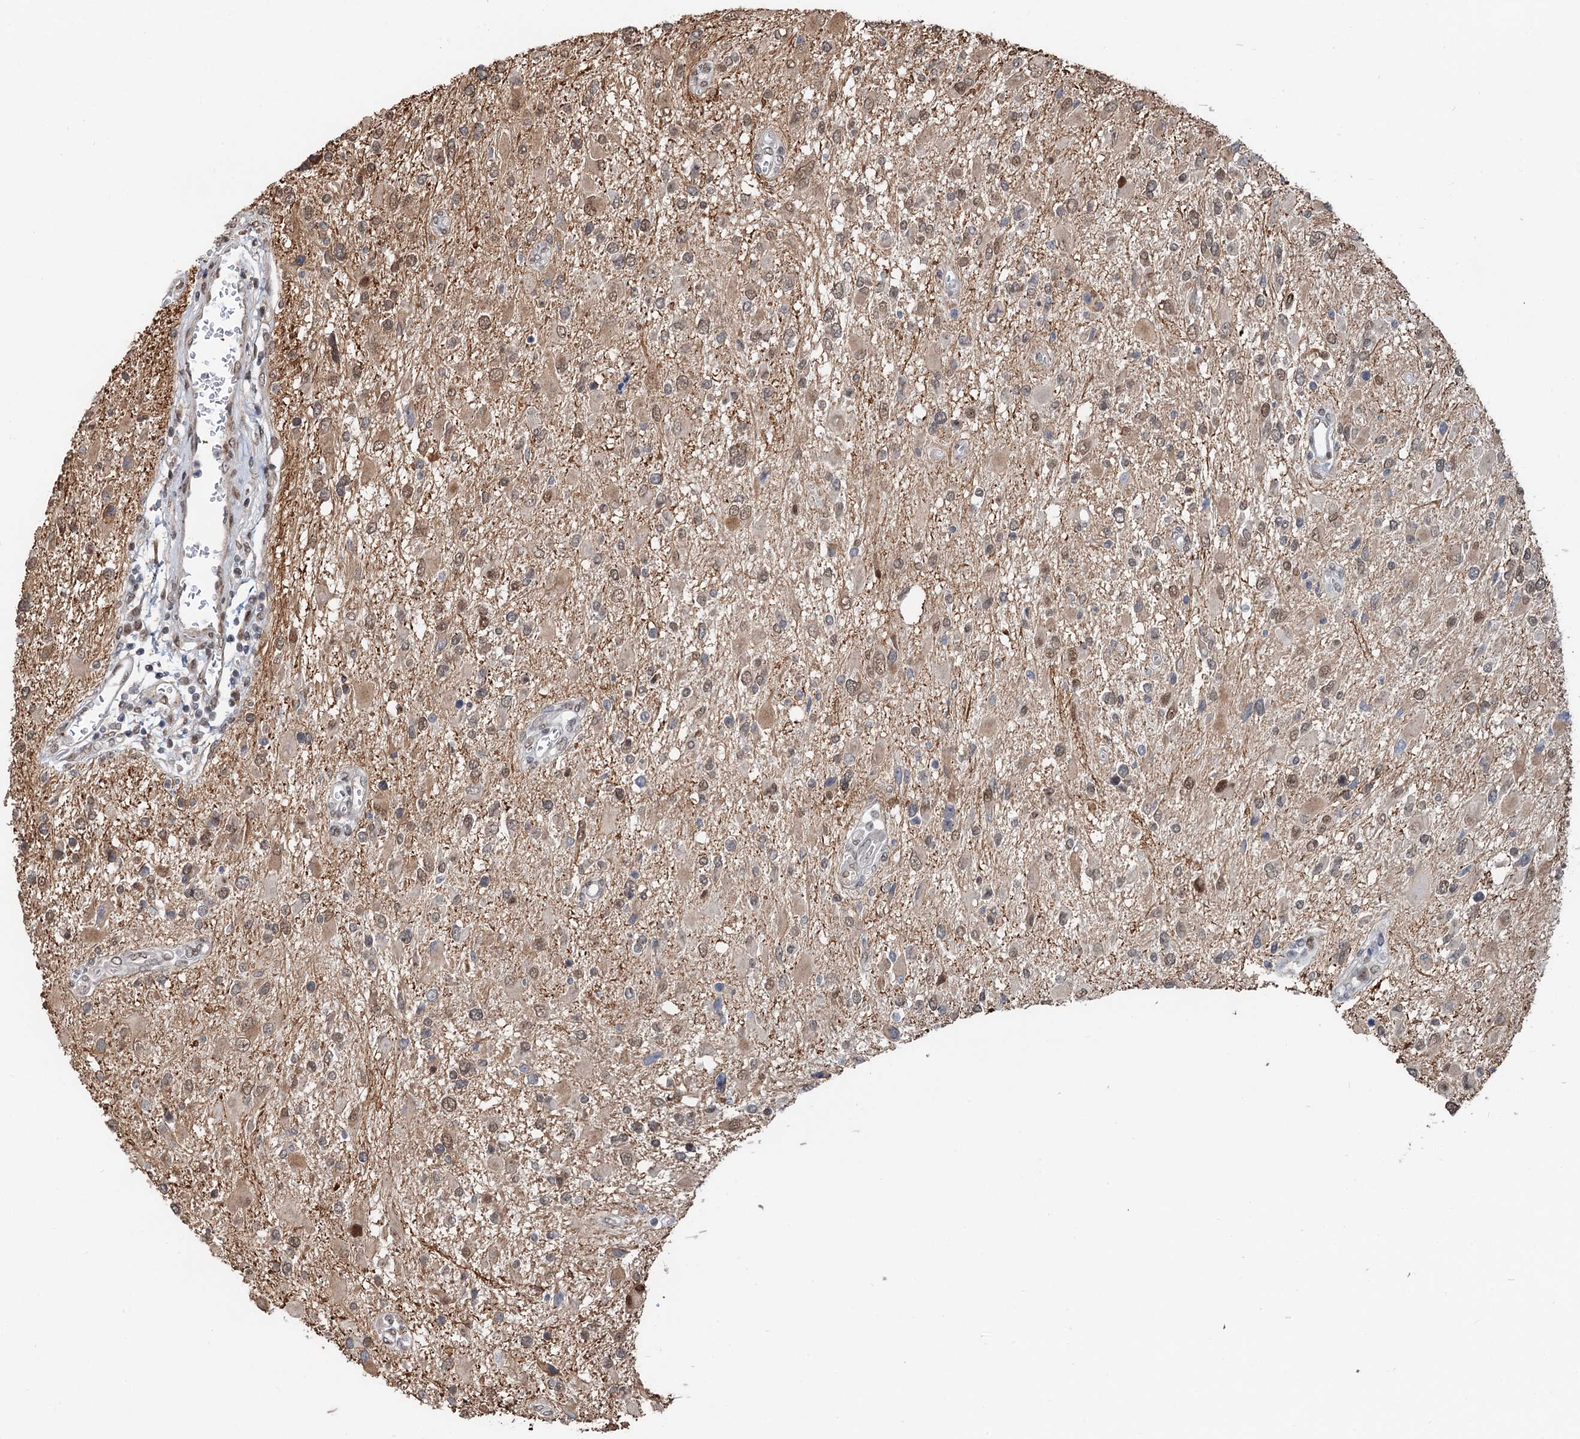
{"staining": {"intensity": "moderate", "quantity": "25%-75%", "location": "cytoplasmic/membranous,nuclear"}, "tissue": "glioma", "cell_type": "Tumor cells", "image_type": "cancer", "snomed": [{"axis": "morphology", "description": "Glioma, malignant, High grade"}, {"axis": "topography", "description": "Brain"}], "caption": "Protein staining of glioma tissue reveals moderate cytoplasmic/membranous and nuclear positivity in about 25%-75% of tumor cells. Immunohistochemistry (ihc) stains the protein of interest in brown and the nuclei are stained blue.", "gene": "CFDP1", "patient": {"sex": "male", "age": 53}}